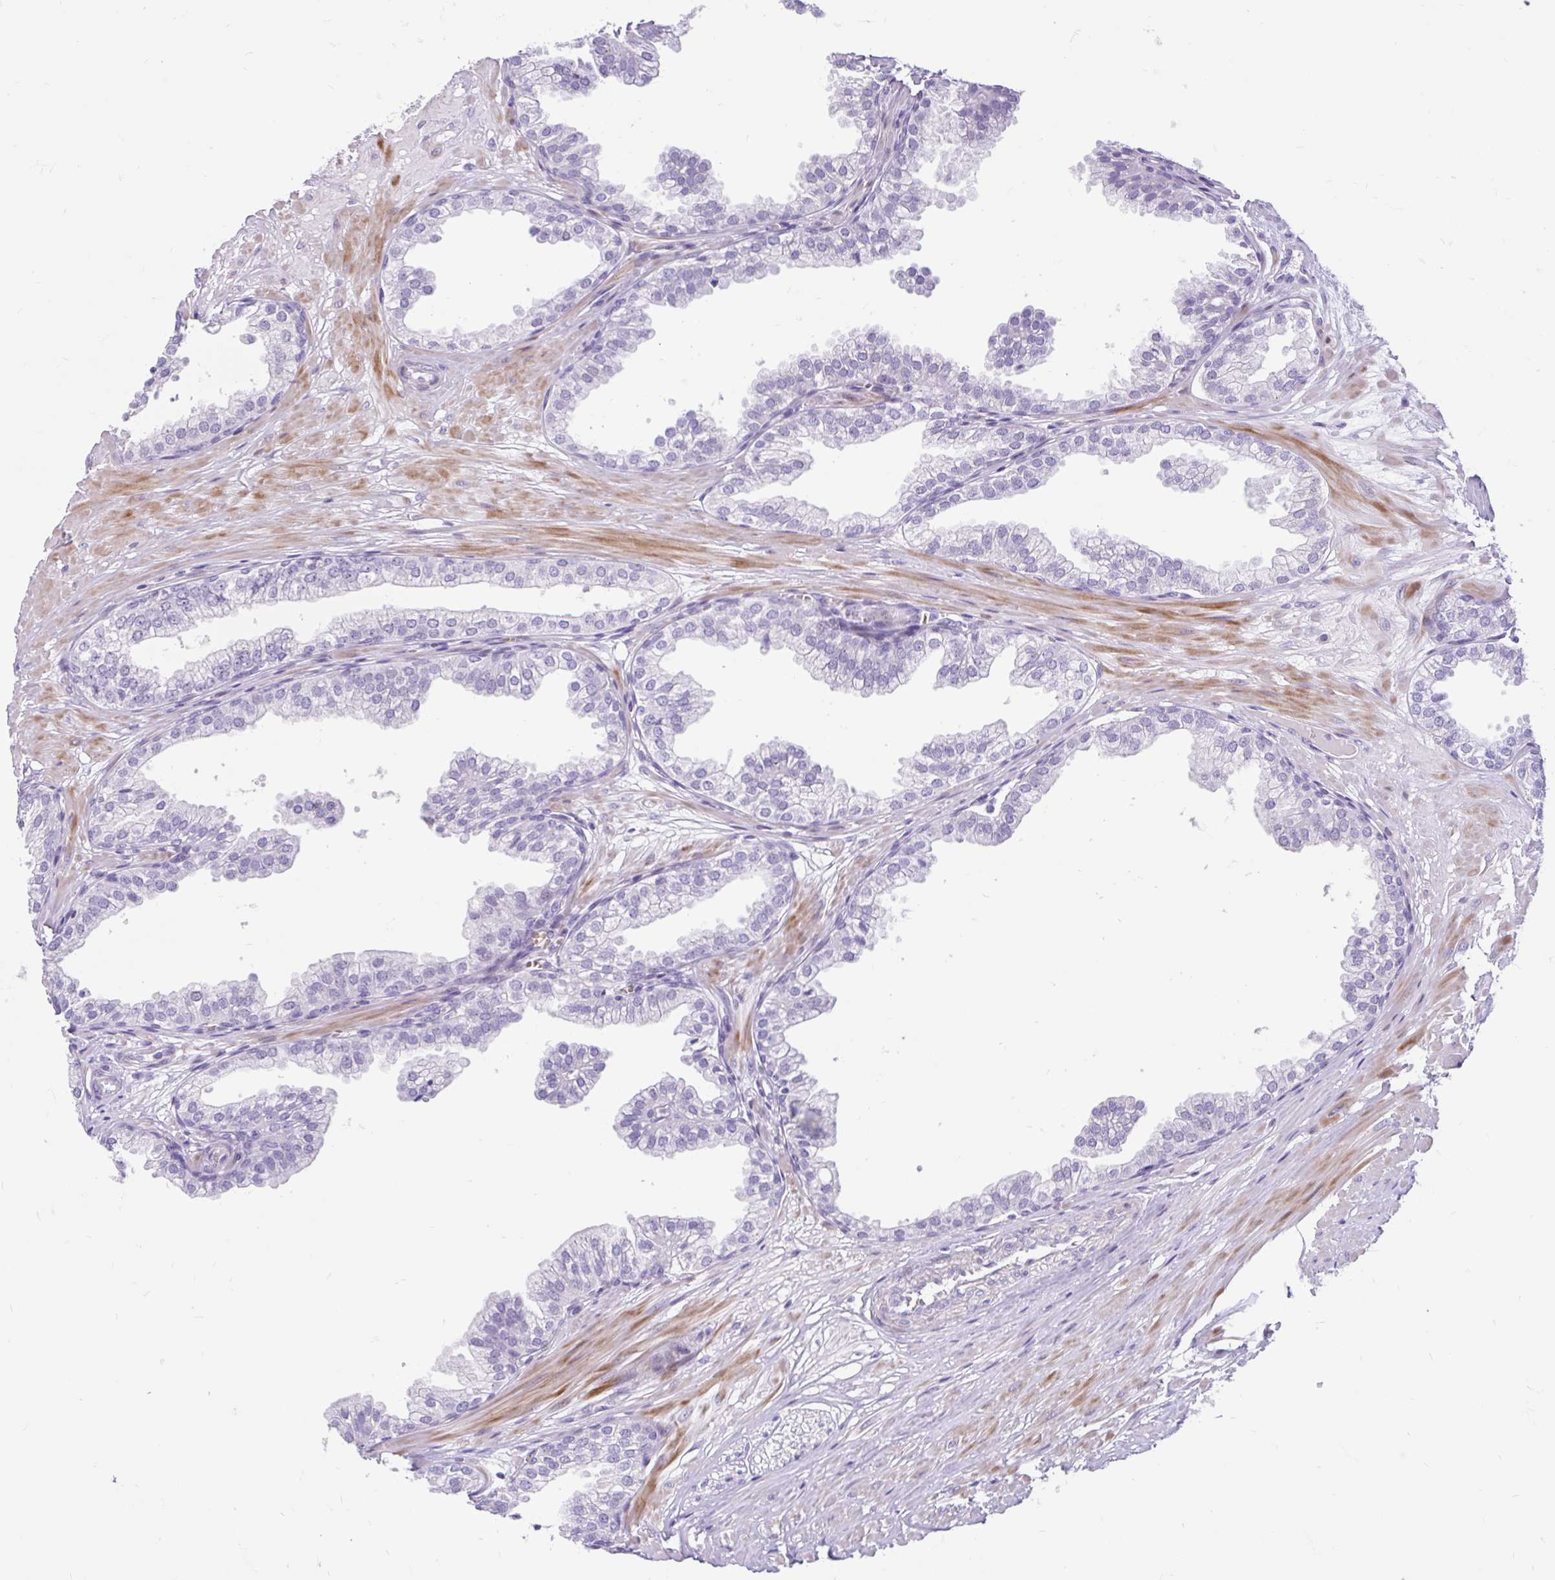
{"staining": {"intensity": "negative", "quantity": "none", "location": "none"}, "tissue": "prostate", "cell_type": "Glandular cells", "image_type": "normal", "snomed": [{"axis": "morphology", "description": "Normal tissue, NOS"}, {"axis": "topography", "description": "Prostate"}, {"axis": "topography", "description": "Peripheral nerve tissue"}], "caption": "Prostate stained for a protein using IHC displays no positivity glandular cells.", "gene": "NHLH2", "patient": {"sex": "male", "age": 55}}